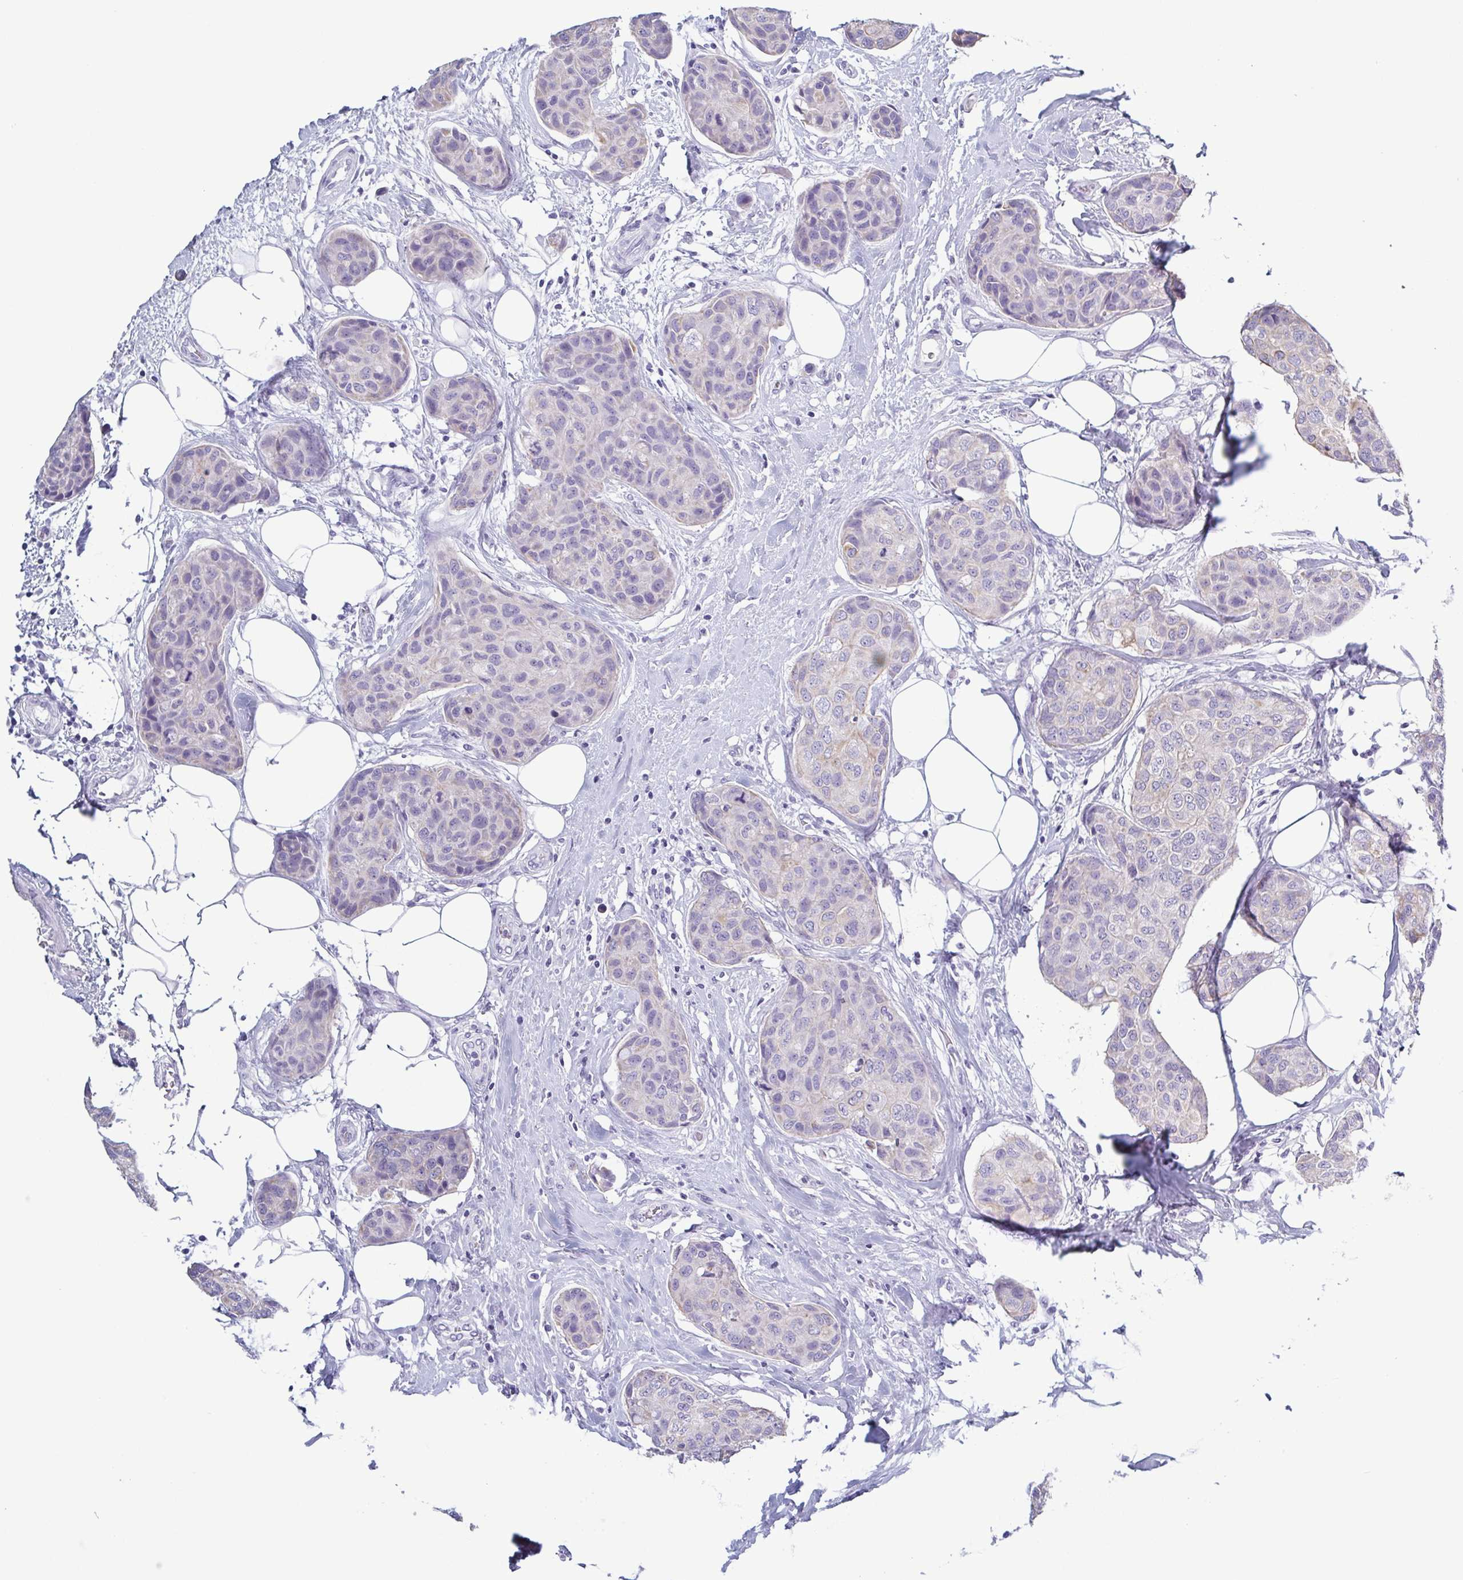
{"staining": {"intensity": "negative", "quantity": "none", "location": "none"}, "tissue": "breast cancer", "cell_type": "Tumor cells", "image_type": "cancer", "snomed": [{"axis": "morphology", "description": "Duct carcinoma"}, {"axis": "topography", "description": "Breast"}], "caption": "An image of breast cancer (invasive ductal carcinoma) stained for a protein demonstrates no brown staining in tumor cells.", "gene": "KRT10", "patient": {"sex": "female", "age": 80}}